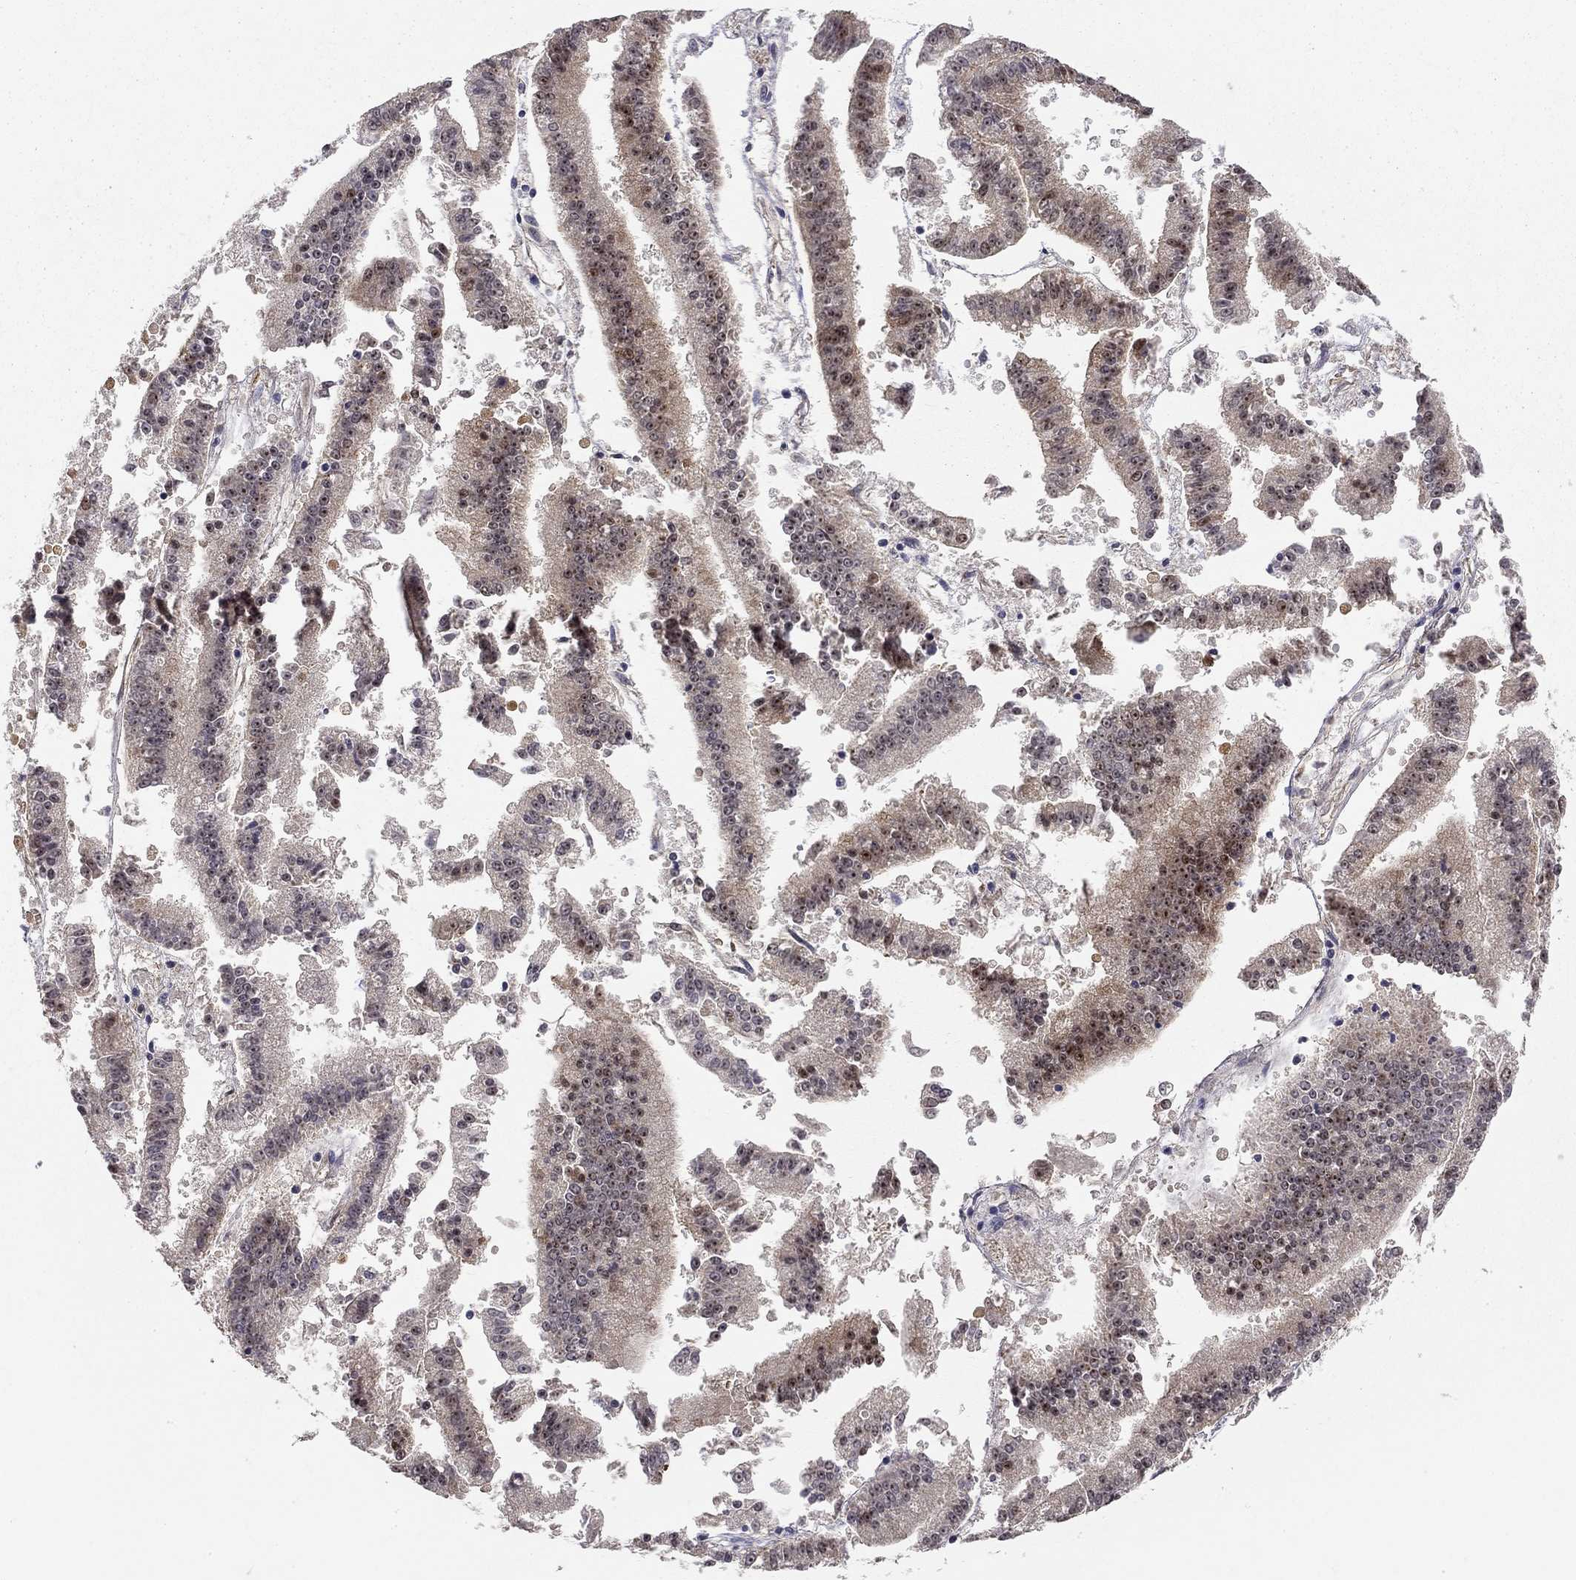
{"staining": {"intensity": "negative", "quantity": "none", "location": "none"}, "tissue": "endometrial cancer", "cell_type": "Tumor cells", "image_type": "cancer", "snomed": [{"axis": "morphology", "description": "Adenocarcinoma, NOS"}, {"axis": "topography", "description": "Endometrium"}], "caption": "Human endometrial cancer stained for a protein using IHC demonstrates no staining in tumor cells.", "gene": "STXBP6", "patient": {"sex": "female", "age": 66}}